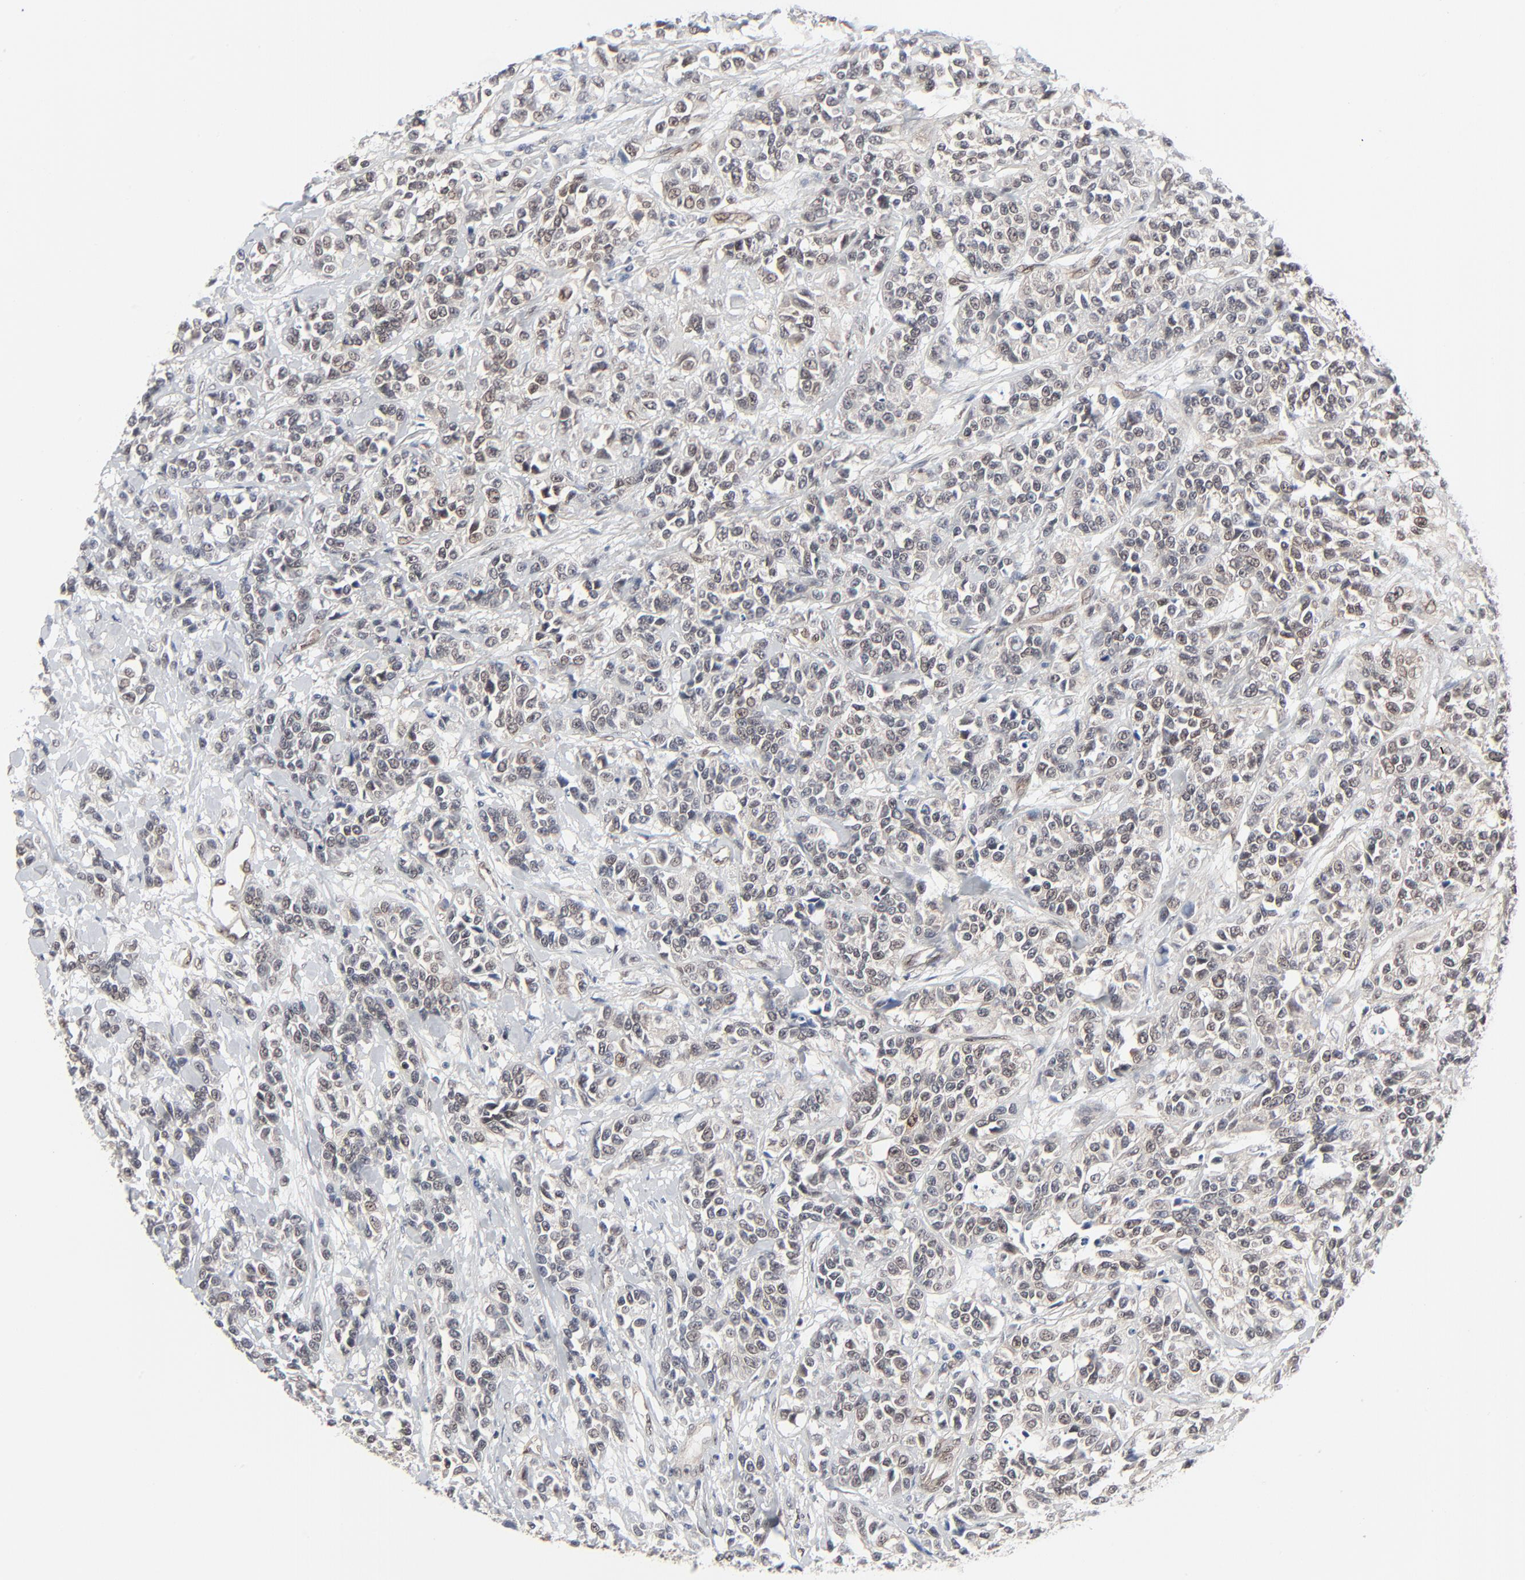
{"staining": {"intensity": "weak", "quantity": "25%-75%", "location": "cytoplasmic/membranous,nuclear"}, "tissue": "urothelial cancer", "cell_type": "Tumor cells", "image_type": "cancer", "snomed": [{"axis": "morphology", "description": "Urothelial carcinoma, High grade"}, {"axis": "topography", "description": "Urinary bladder"}], "caption": "Human urothelial cancer stained for a protein (brown) shows weak cytoplasmic/membranous and nuclear positive expression in about 25%-75% of tumor cells.", "gene": "AKT1", "patient": {"sex": "female", "age": 81}}